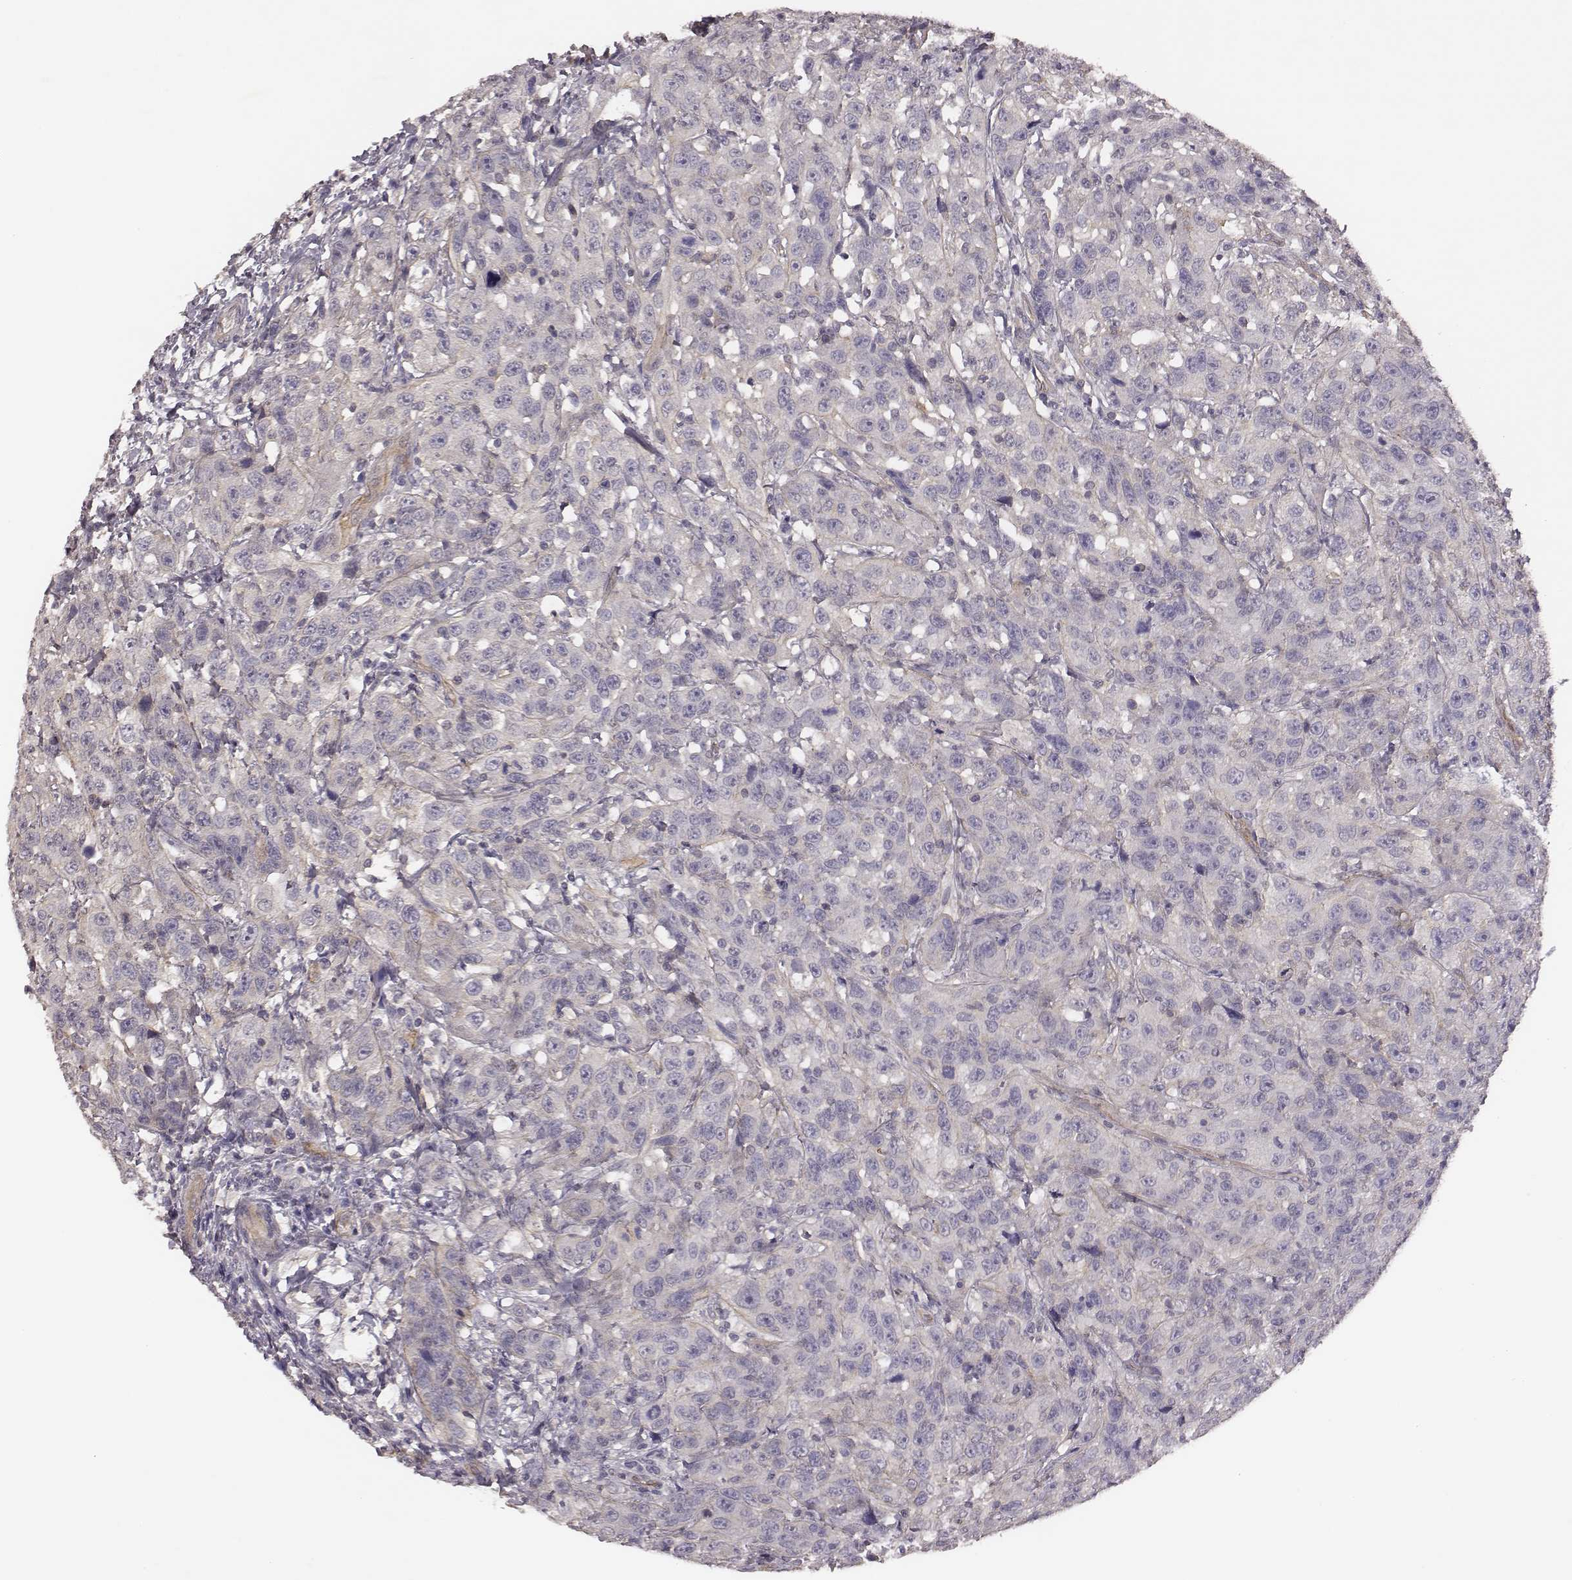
{"staining": {"intensity": "negative", "quantity": "none", "location": "none"}, "tissue": "urothelial cancer", "cell_type": "Tumor cells", "image_type": "cancer", "snomed": [{"axis": "morphology", "description": "Urothelial carcinoma, NOS"}, {"axis": "morphology", "description": "Urothelial carcinoma, High grade"}, {"axis": "topography", "description": "Urinary bladder"}], "caption": "The image exhibits no staining of tumor cells in transitional cell carcinoma. (DAB immunohistochemistry visualized using brightfield microscopy, high magnification).", "gene": "SCARF1", "patient": {"sex": "female", "age": 73}}